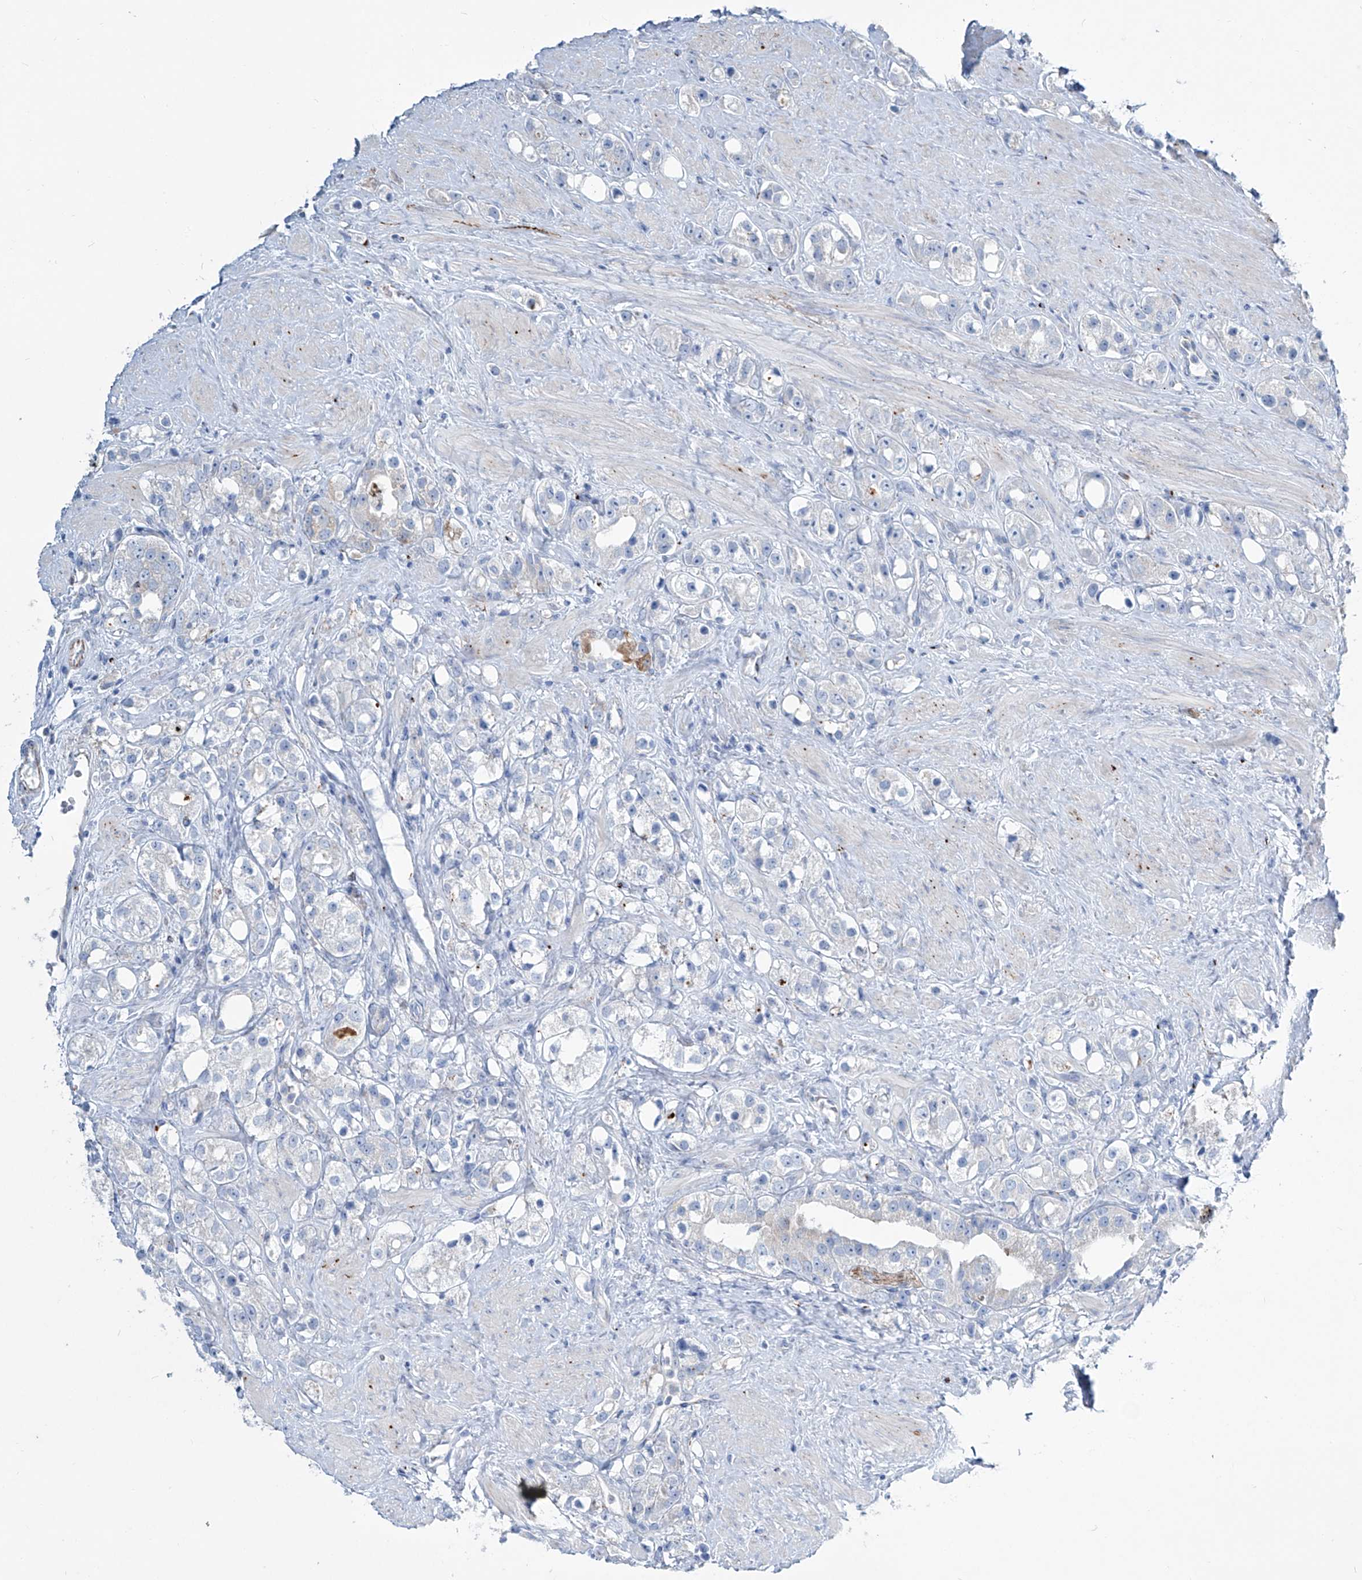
{"staining": {"intensity": "negative", "quantity": "none", "location": "none"}, "tissue": "prostate cancer", "cell_type": "Tumor cells", "image_type": "cancer", "snomed": [{"axis": "morphology", "description": "Adenocarcinoma, NOS"}, {"axis": "topography", "description": "Prostate"}], "caption": "Tumor cells show no significant protein expression in prostate adenocarcinoma.", "gene": "CDH5", "patient": {"sex": "male", "age": 79}}